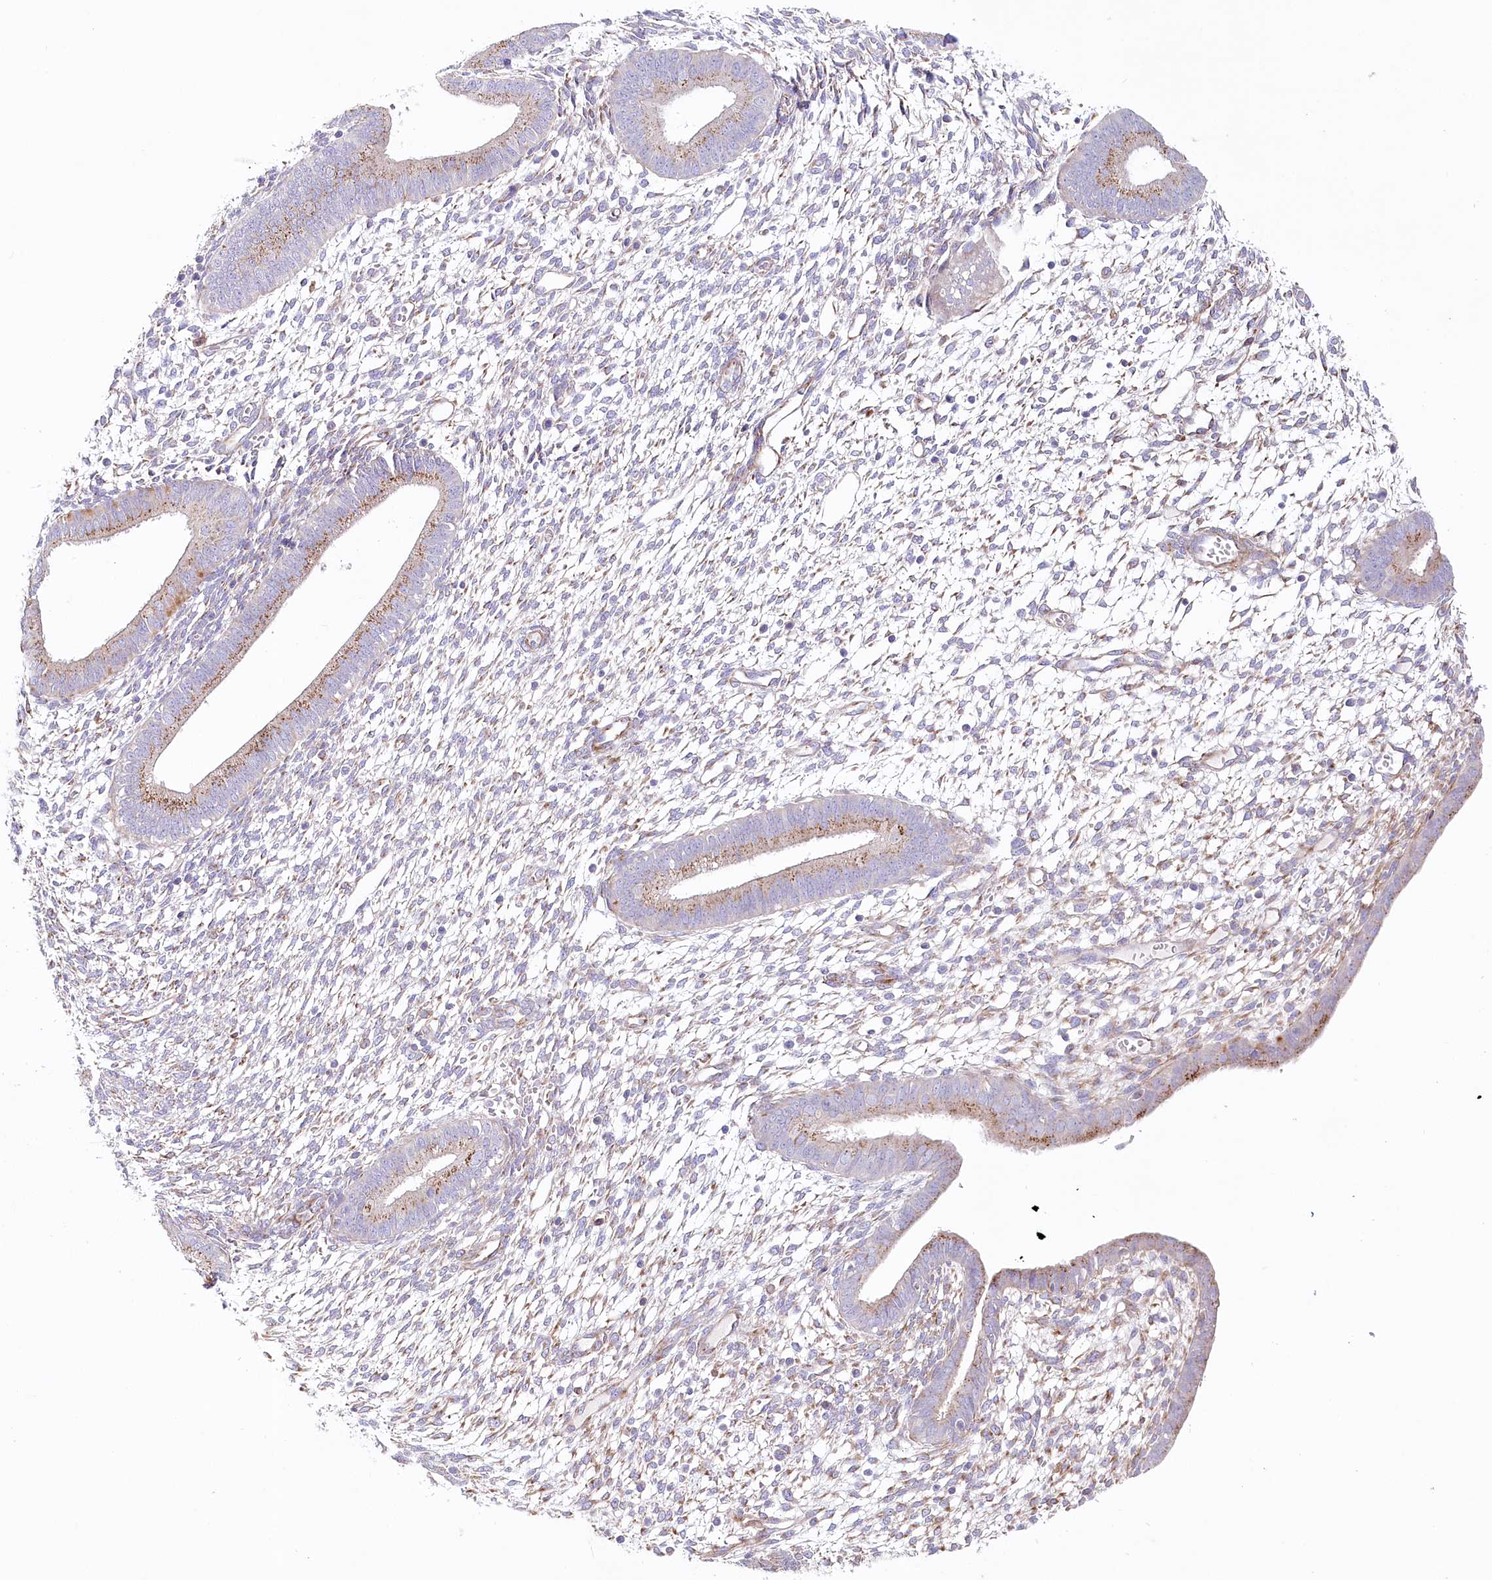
{"staining": {"intensity": "moderate", "quantity": "25%-75%", "location": "cytoplasmic/membranous"}, "tissue": "endometrium", "cell_type": "Cells in endometrial stroma", "image_type": "normal", "snomed": [{"axis": "morphology", "description": "Normal tissue, NOS"}, {"axis": "topography", "description": "Endometrium"}], "caption": "Cells in endometrial stroma demonstrate medium levels of moderate cytoplasmic/membranous staining in about 25%-75% of cells in benign human endometrium.", "gene": "ABRAXAS2", "patient": {"sex": "female", "age": 46}}